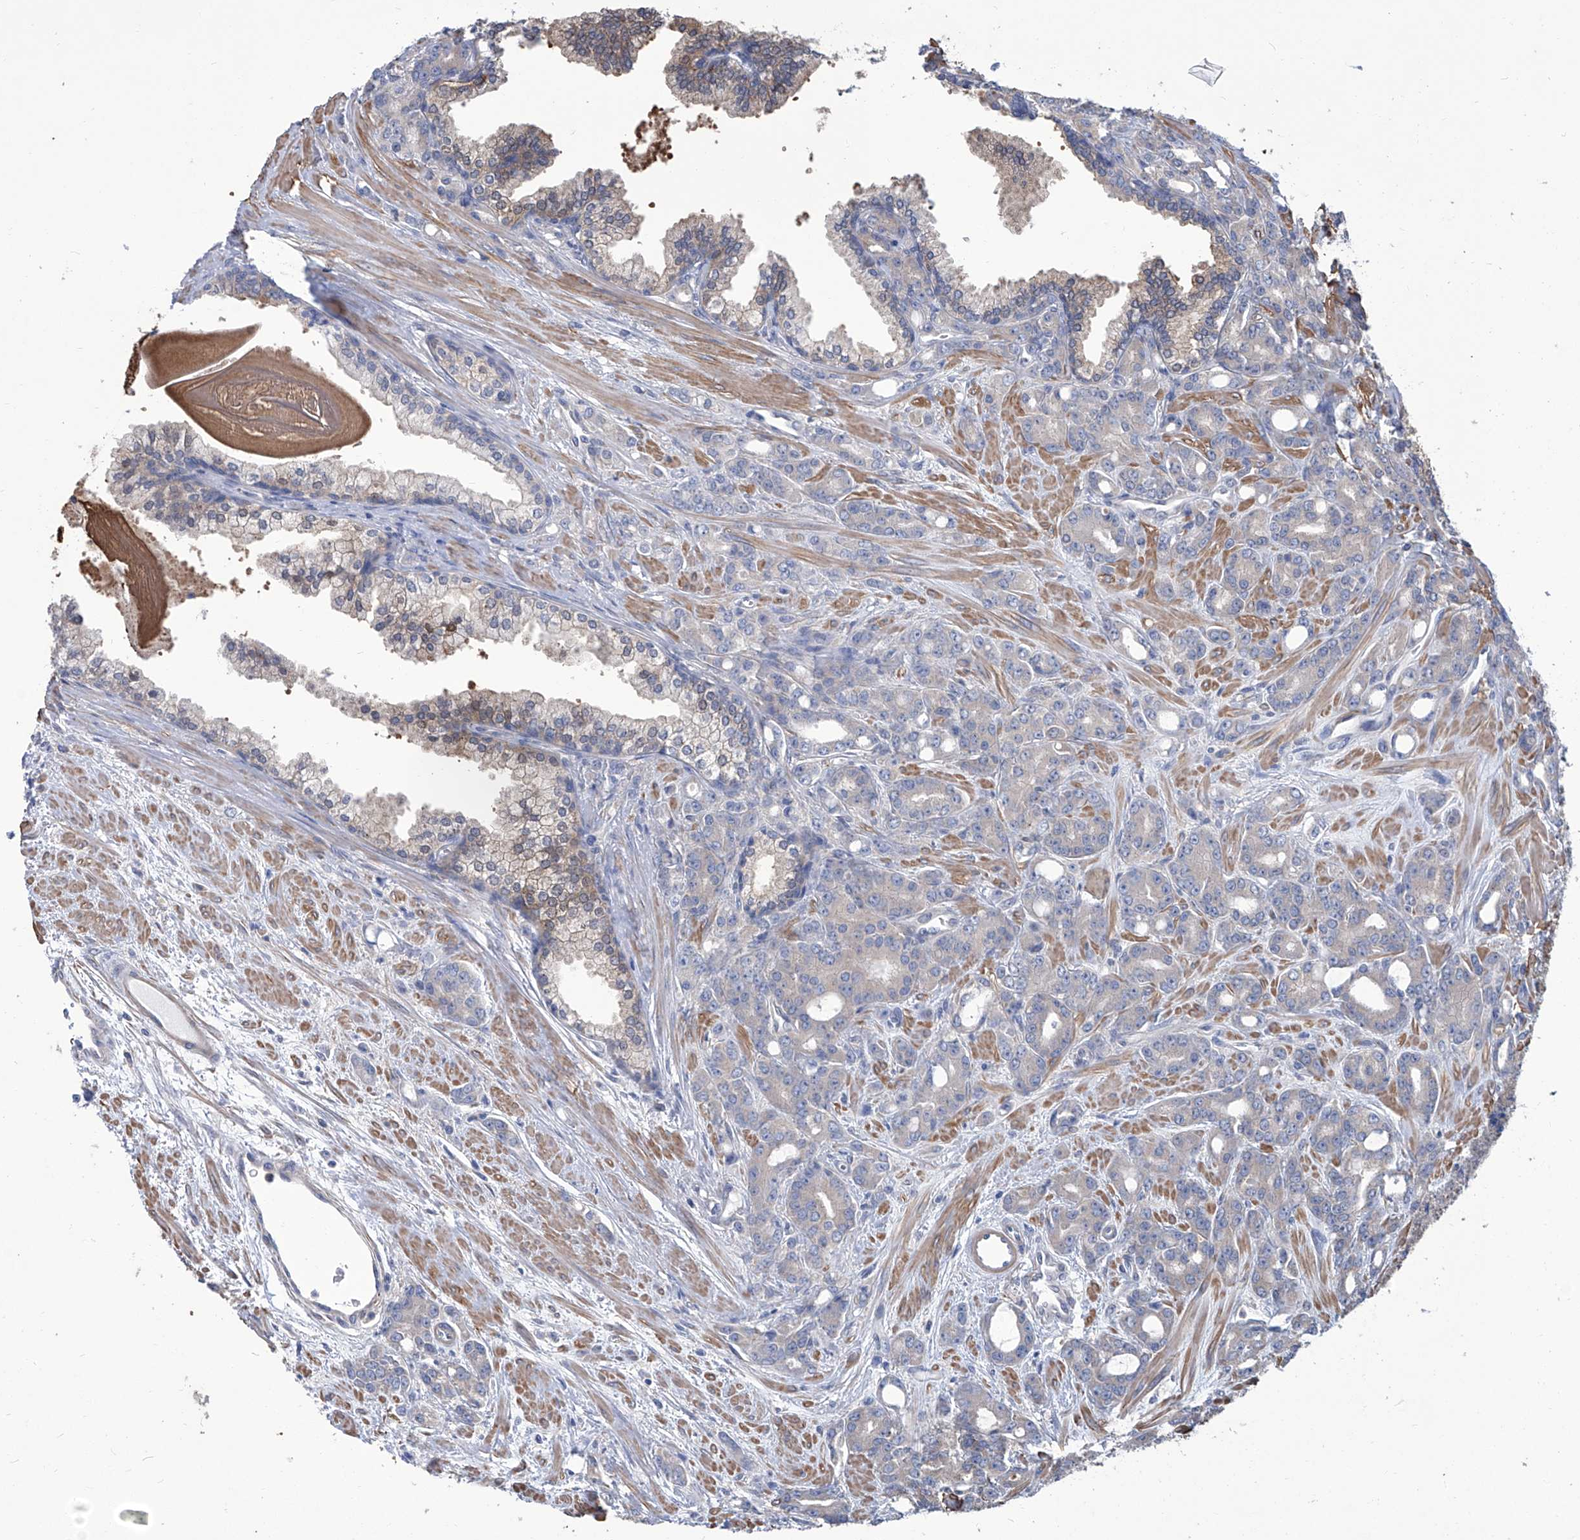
{"staining": {"intensity": "negative", "quantity": "none", "location": "none"}, "tissue": "prostate cancer", "cell_type": "Tumor cells", "image_type": "cancer", "snomed": [{"axis": "morphology", "description": "Adenocarcinoma, High grade"}, {"axis": "topography", "description": "Prostate"}], "caption": "Protein analysis of prostate high-grade adenocarcinoma displays no significant positivity in tumor cells.", "gene": "SMS", "patient": {"sex": "male", "age": 62}}